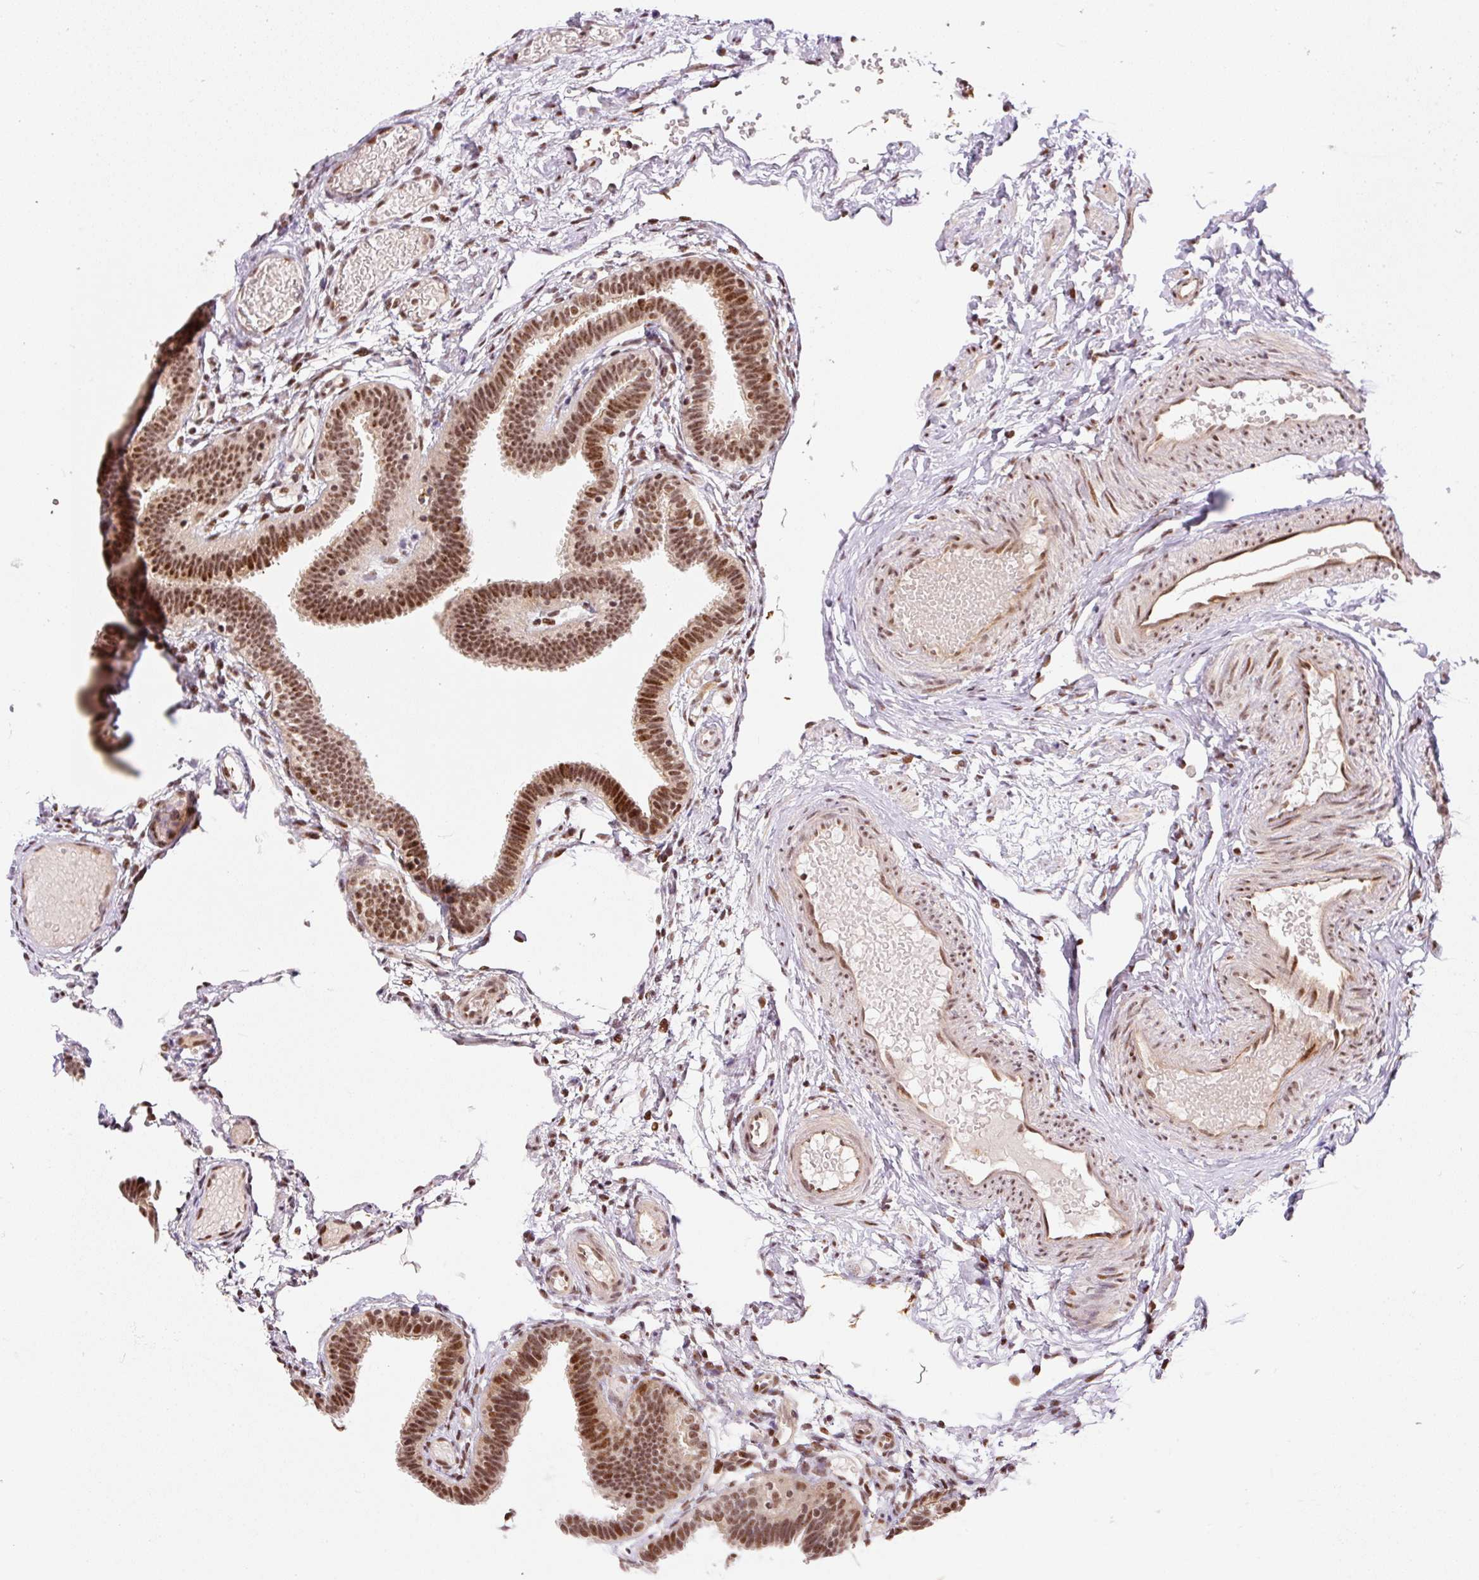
{"staining": {"intensity": "moderate", "quantity": ">75%", "location": "nuclear"}, "tissue": "fallopian tube", "cell_type": "Glandular cells", "image_type": "normal", "snomed": [{"axis": "morphology", "description": "Normal tissue, NOS"}, {"axis": "topography", "description": "Fallopian tube"}], "caption": "High-magnification brightfield microscopy of normal fallopian tube stained with DAB (3,3'-diaminobenzidine) (brown) and counterstained with hematoxylin (blue). glandular cells exhibit moderate nuclear staining is identified in approximately>75% of cells.", "gene": "INTS8", "patient": {"sex": "female", "age": 37}}